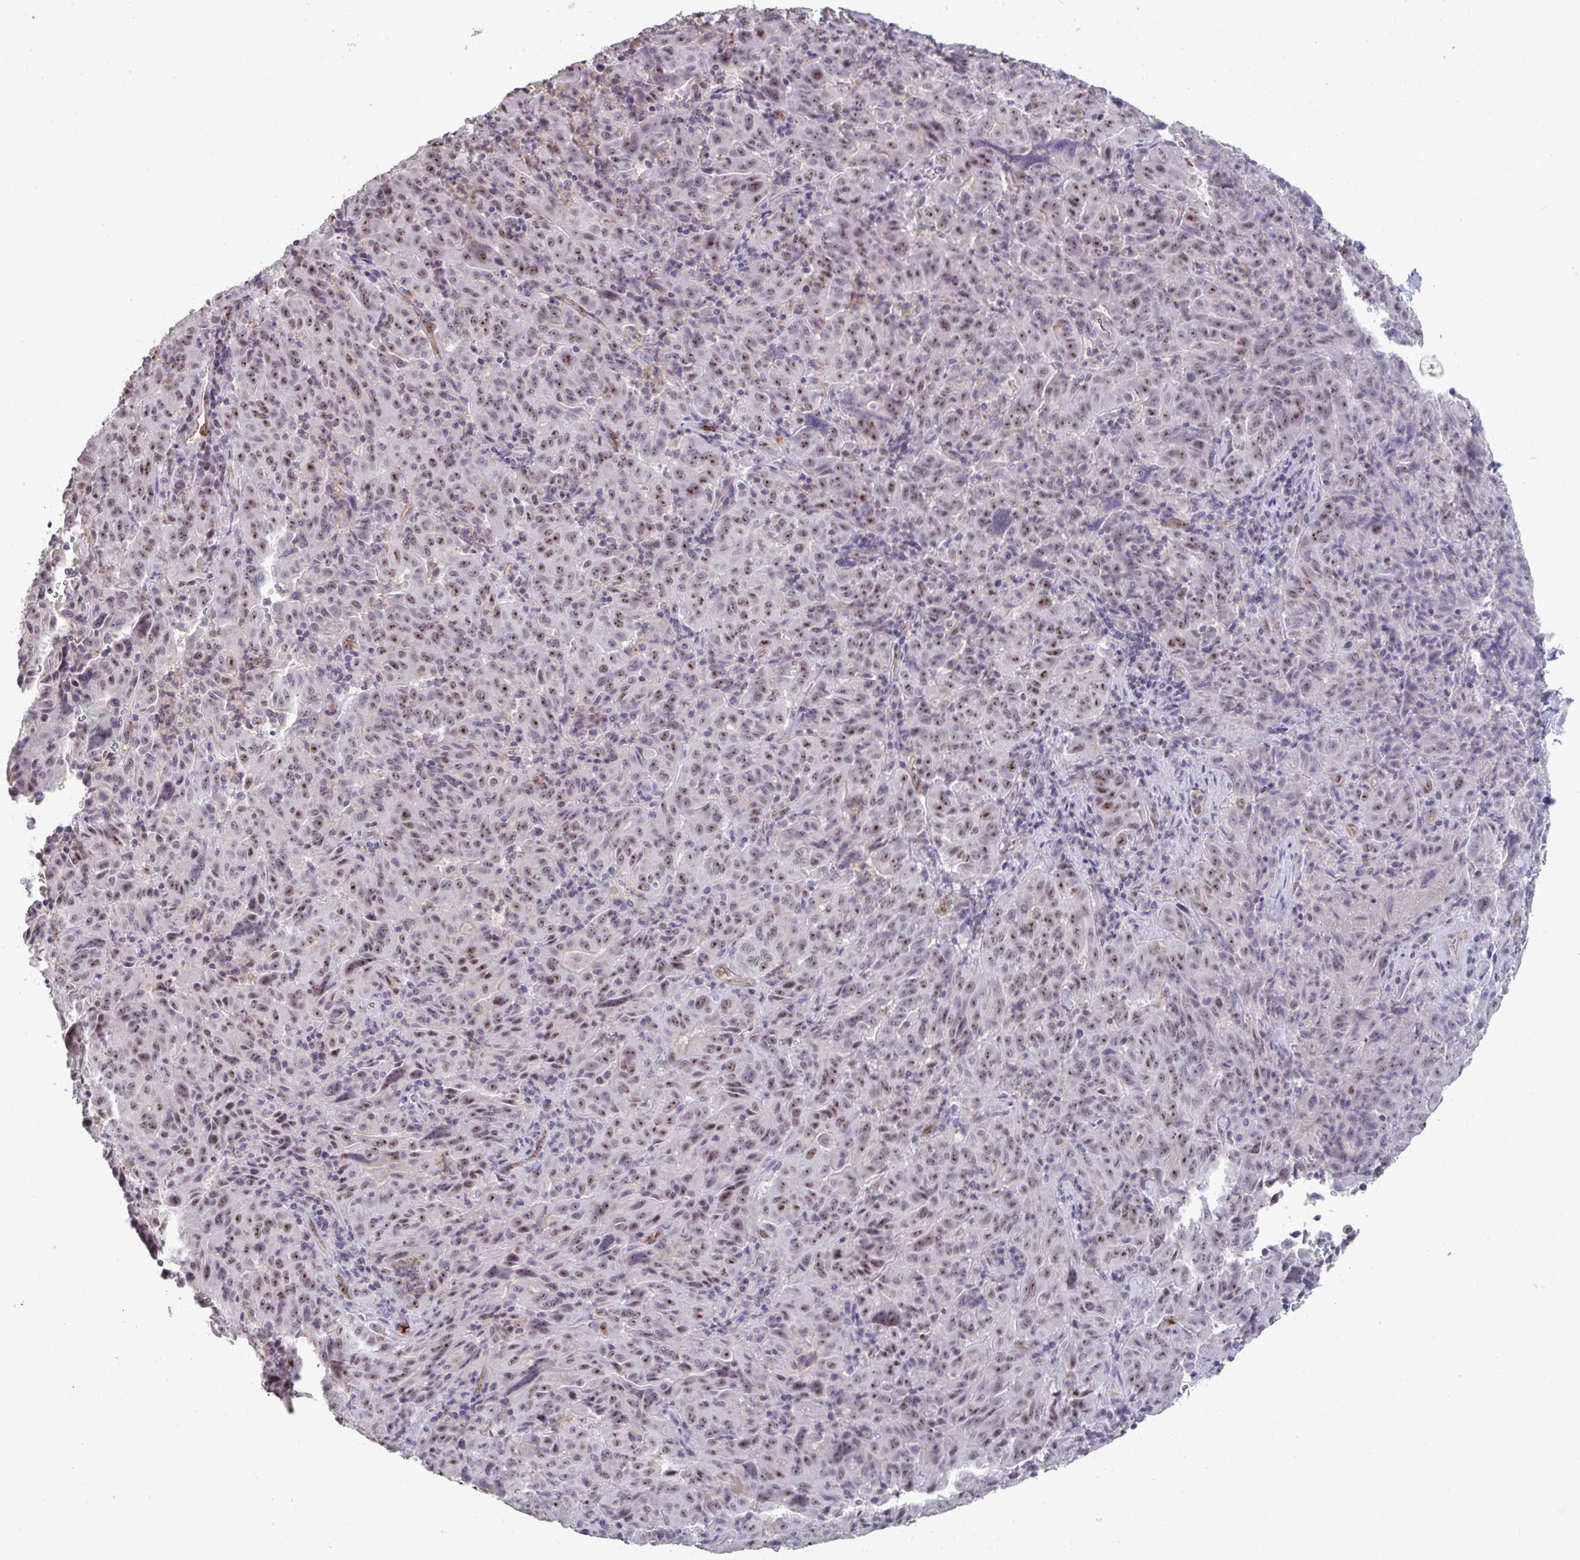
{"staining": {"intensity": "moderate", "quantity": ">75%", "location": "nuclear"}, "tissue": "pancreatic cancer", "cell_type": "Tumor cells", "image_type": "cancer", "snomed": [{"axis": "morphology", "description": "Adenocarcinoma, NOS"}, {"axis": "topography", "description": "Pancreas"}], "caption": "Immunohistochemical staining of human pancreatic cancer (adenocarcinoma) exhibits moderate nuclear protein positivity in about >75% of tumor cells. (Stains: DAB in brown, nuclei in blue, Microscopy: brightfield microscopy at high magnification).", "gene": "SENP3", "patient": {"sex": "male", "age": 63}}